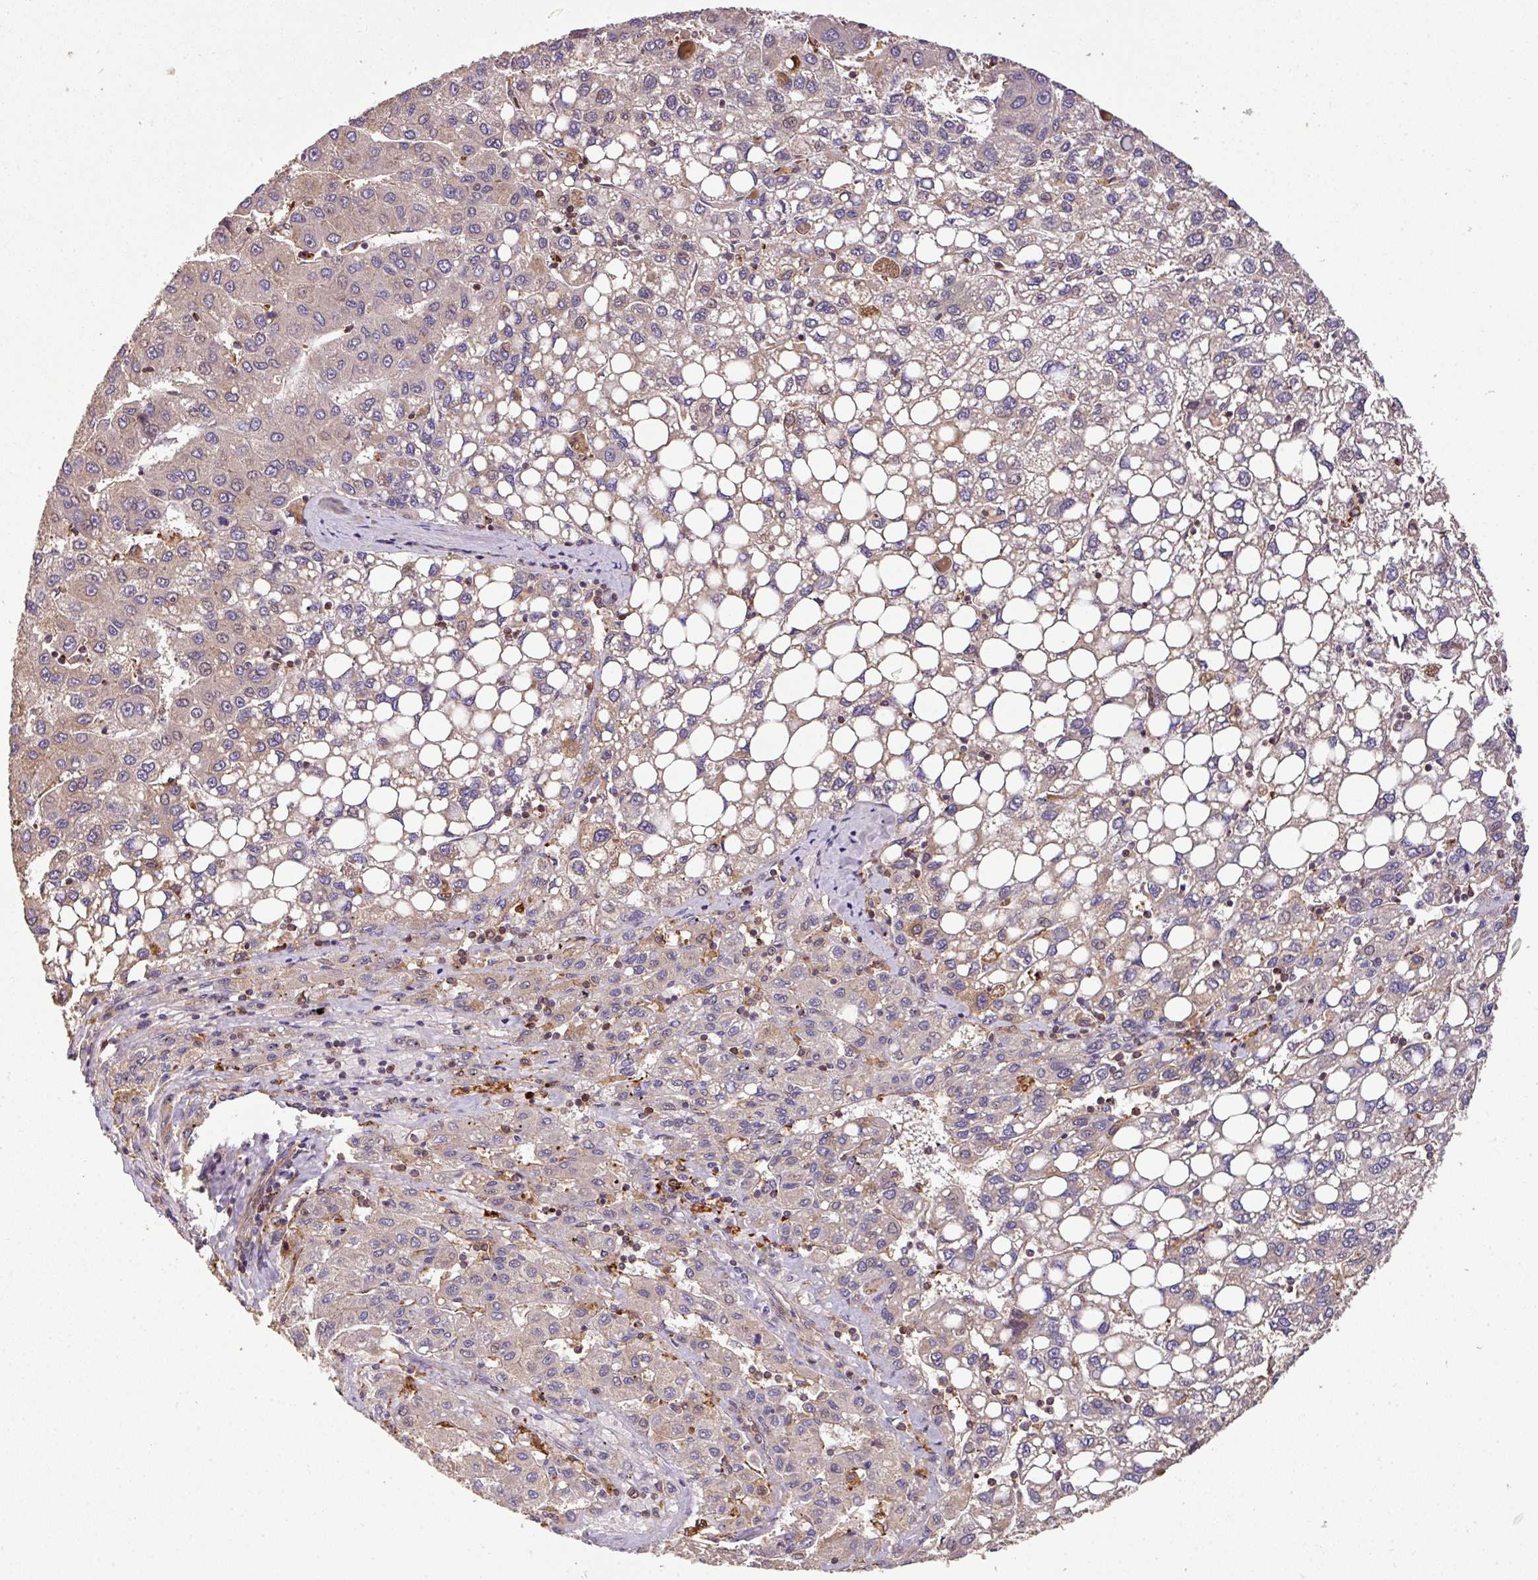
{"staining": {"intensity": "weak", "quantity": "<25%", "location": "cytoplasmic/membranous"}, "tissue": "liver cancer", "cell_type": "Tumor cells", "image_type": "cancer", "snomed": [{"axis": "morphology", "description": "Carcinoma, Hepatocellular, NOS"}, {"axis": "topography", "description": "Liver"}], "caption": "Tumor cells show no significant protein positivity in liver hepatocellular carcinoma.", "gene": "CASS4", "patient": {"sex": "female", "age": 82}}